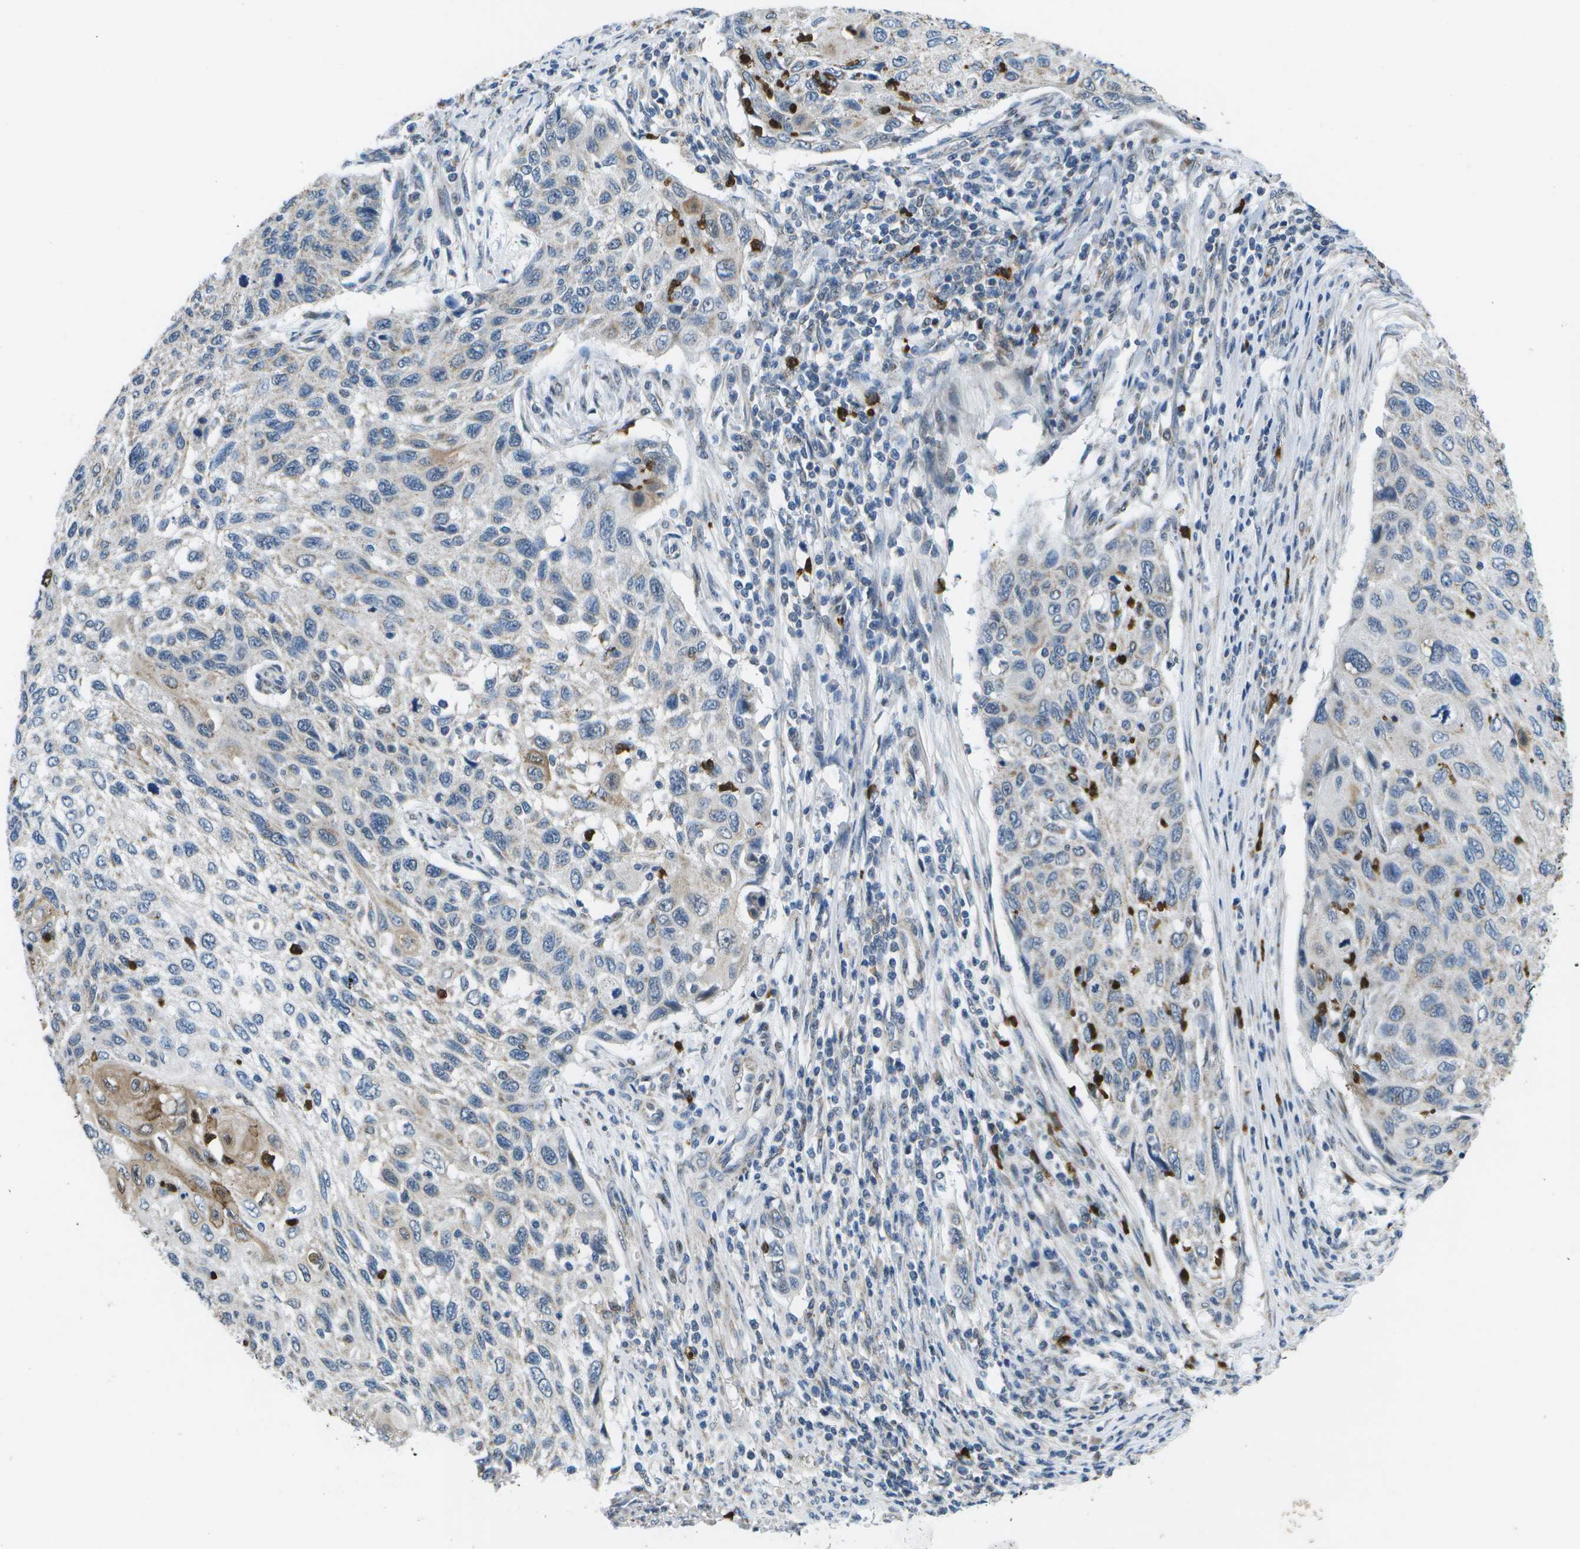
{"staining": {"intensity": "weak", "quantity": "<25%", "location": "cytoplasmic/membranous"}, "tissue": "cervical cancer", "cell_type": "Tumor cells", "image_type": "cancer", "snomed": [{"axis": "morphology", "description": "Squamous cell carcinoma, NOS"}, {"axis": "topography", "description": "Cervix"}], "caption": "Immunohistochemical staining of squamous cell carcinoma (cervical) reveals no significant staining in tumor cells.", "gene": "GALNT15", "patient": {"sex": "female", "age": 70}}